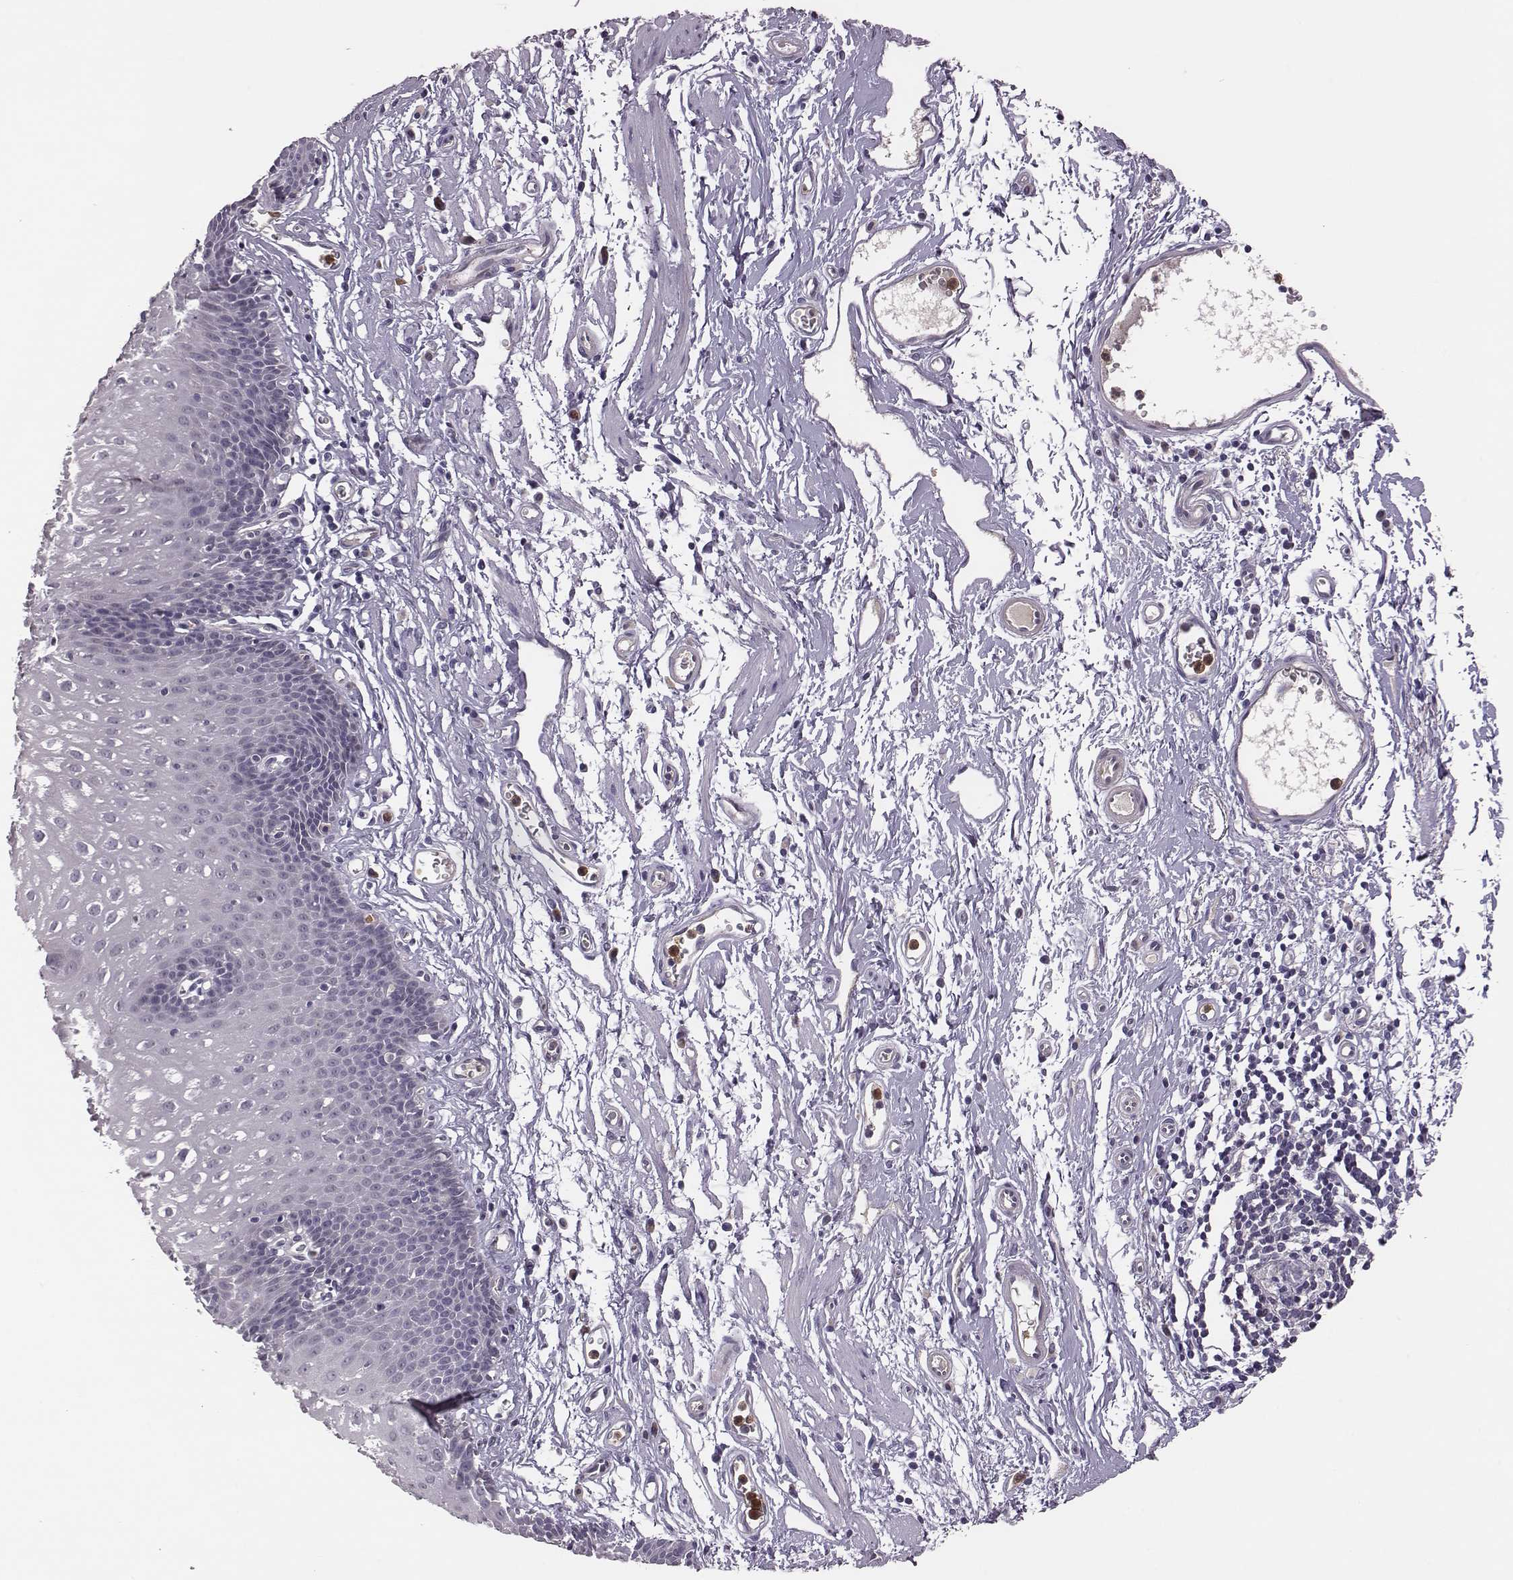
{"staining": {"intensity": "negative", "quantity": "none", "location": "none"}, "tissue": "esophagus", "cell_type": "Squamous epithelial cells", "image_type": "normal", "snomed": [{"axis": "morphology", "description": "Normal tissue, NOS"}, {"axis": "topography", "description": "Esophagus"}], "caption": "DAB immunohistochemical staining of unremarkable esophagus exhibits no significant positivity in squamous epithelial cells.", "gene": "KMO", "patient": {"sex": "male", "age": 72}}